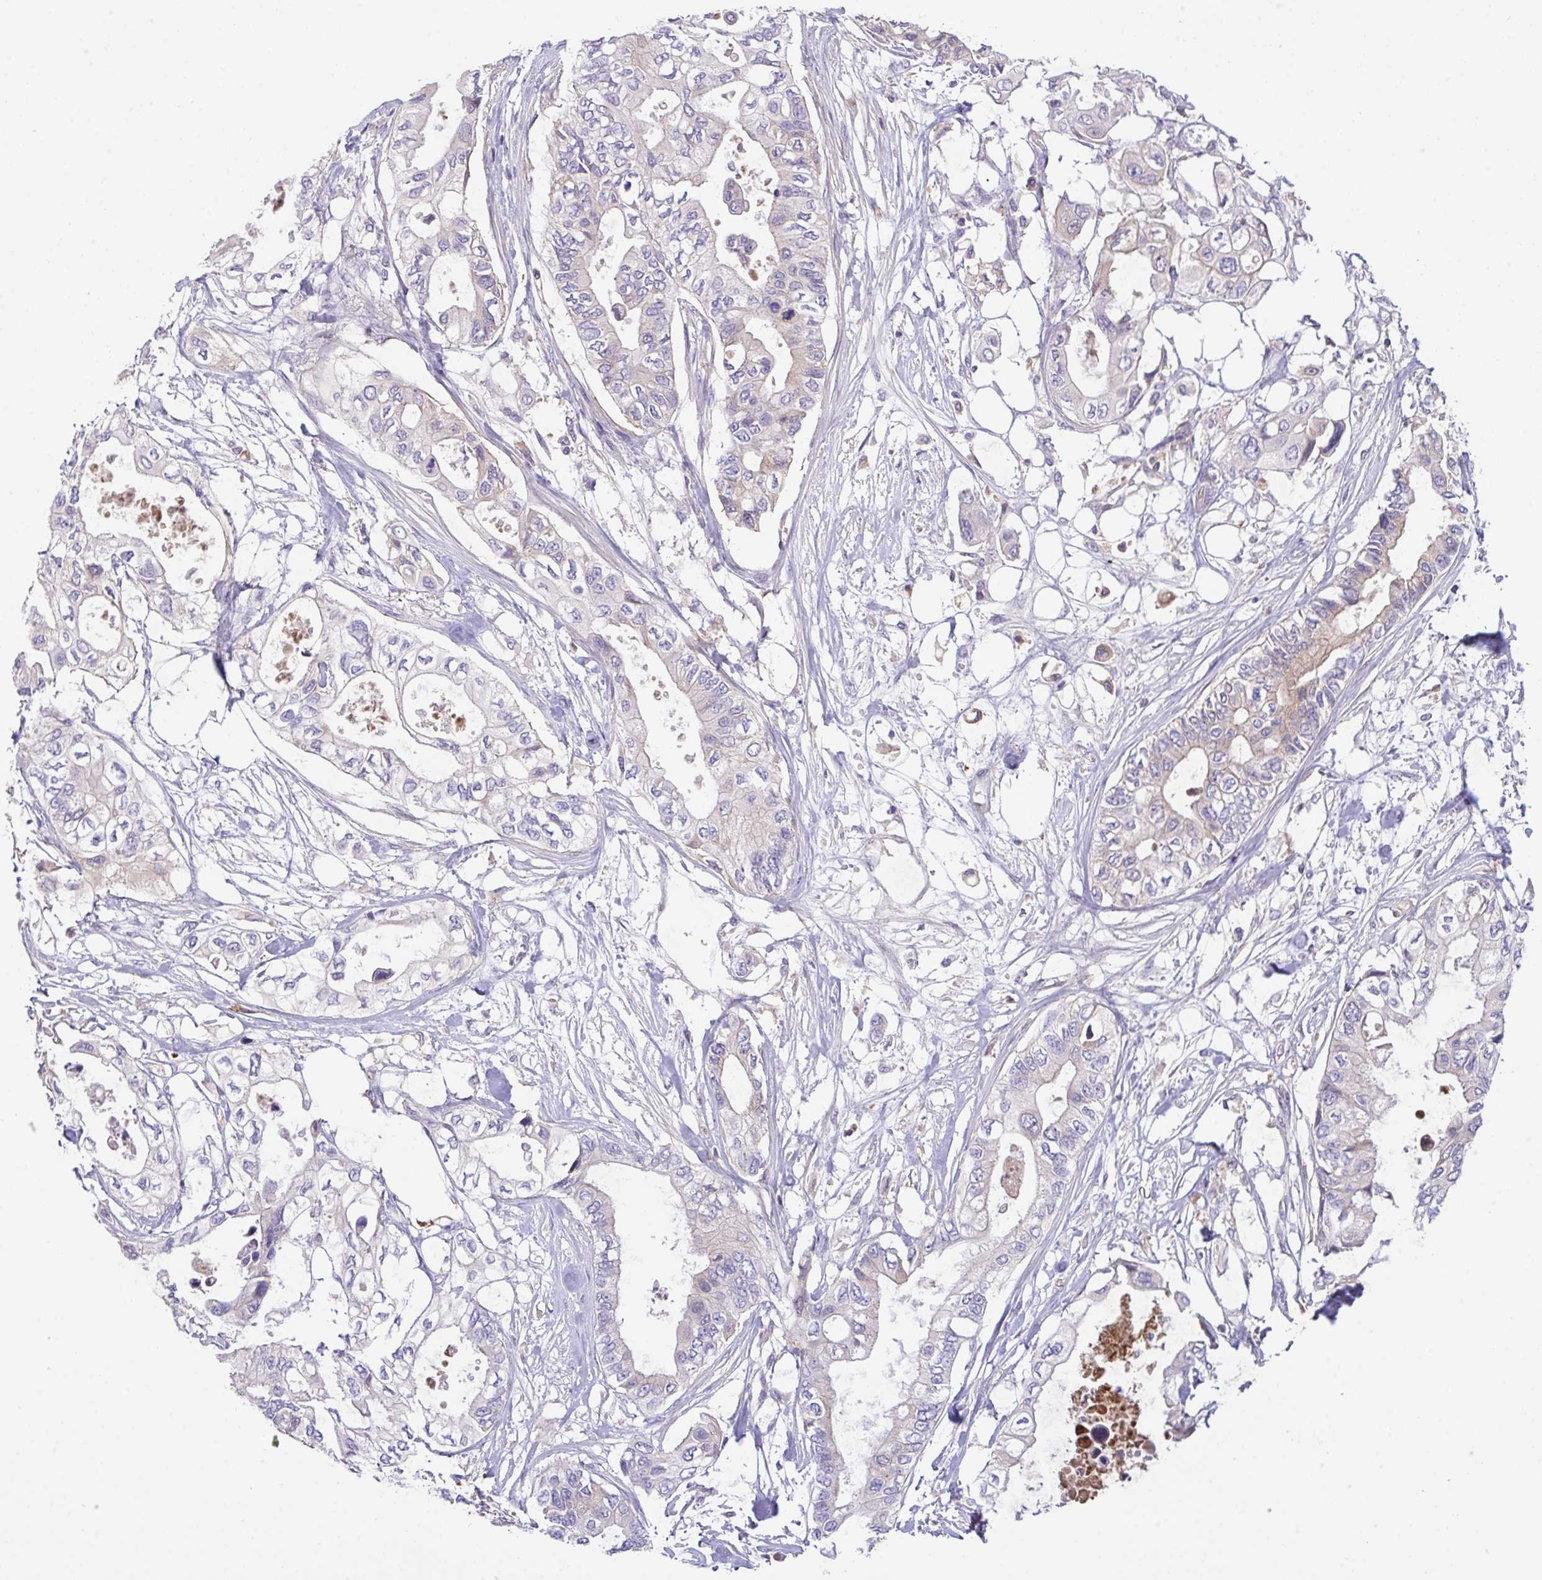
{"staining": {"intensity": "weak", "quantity": "<25%", "location": "cytoplasmic/membranous"}, "tissue": "pancreatic cancer", "cell_type": "Tumor cells", "image_type": "cancer", "snomed": [{"axis": "morphology", "description": "Adenocarcinoma, NOS"}, {"axis": "topography", "description": "Pancreas"}], "caption": "Immunohistochemical staining of human pancreatic adenocarcinoma shows no significant expression in tumor cells. The staining was performed using DAB (3,3'-diaminobenzidine) to visualize the protein expression in brown, while the nuclei were stained in blue with hematoxylin (Magnification: 20x).", "gene": "ZNF581", "patient": {"sex": "female", "age": 63}}